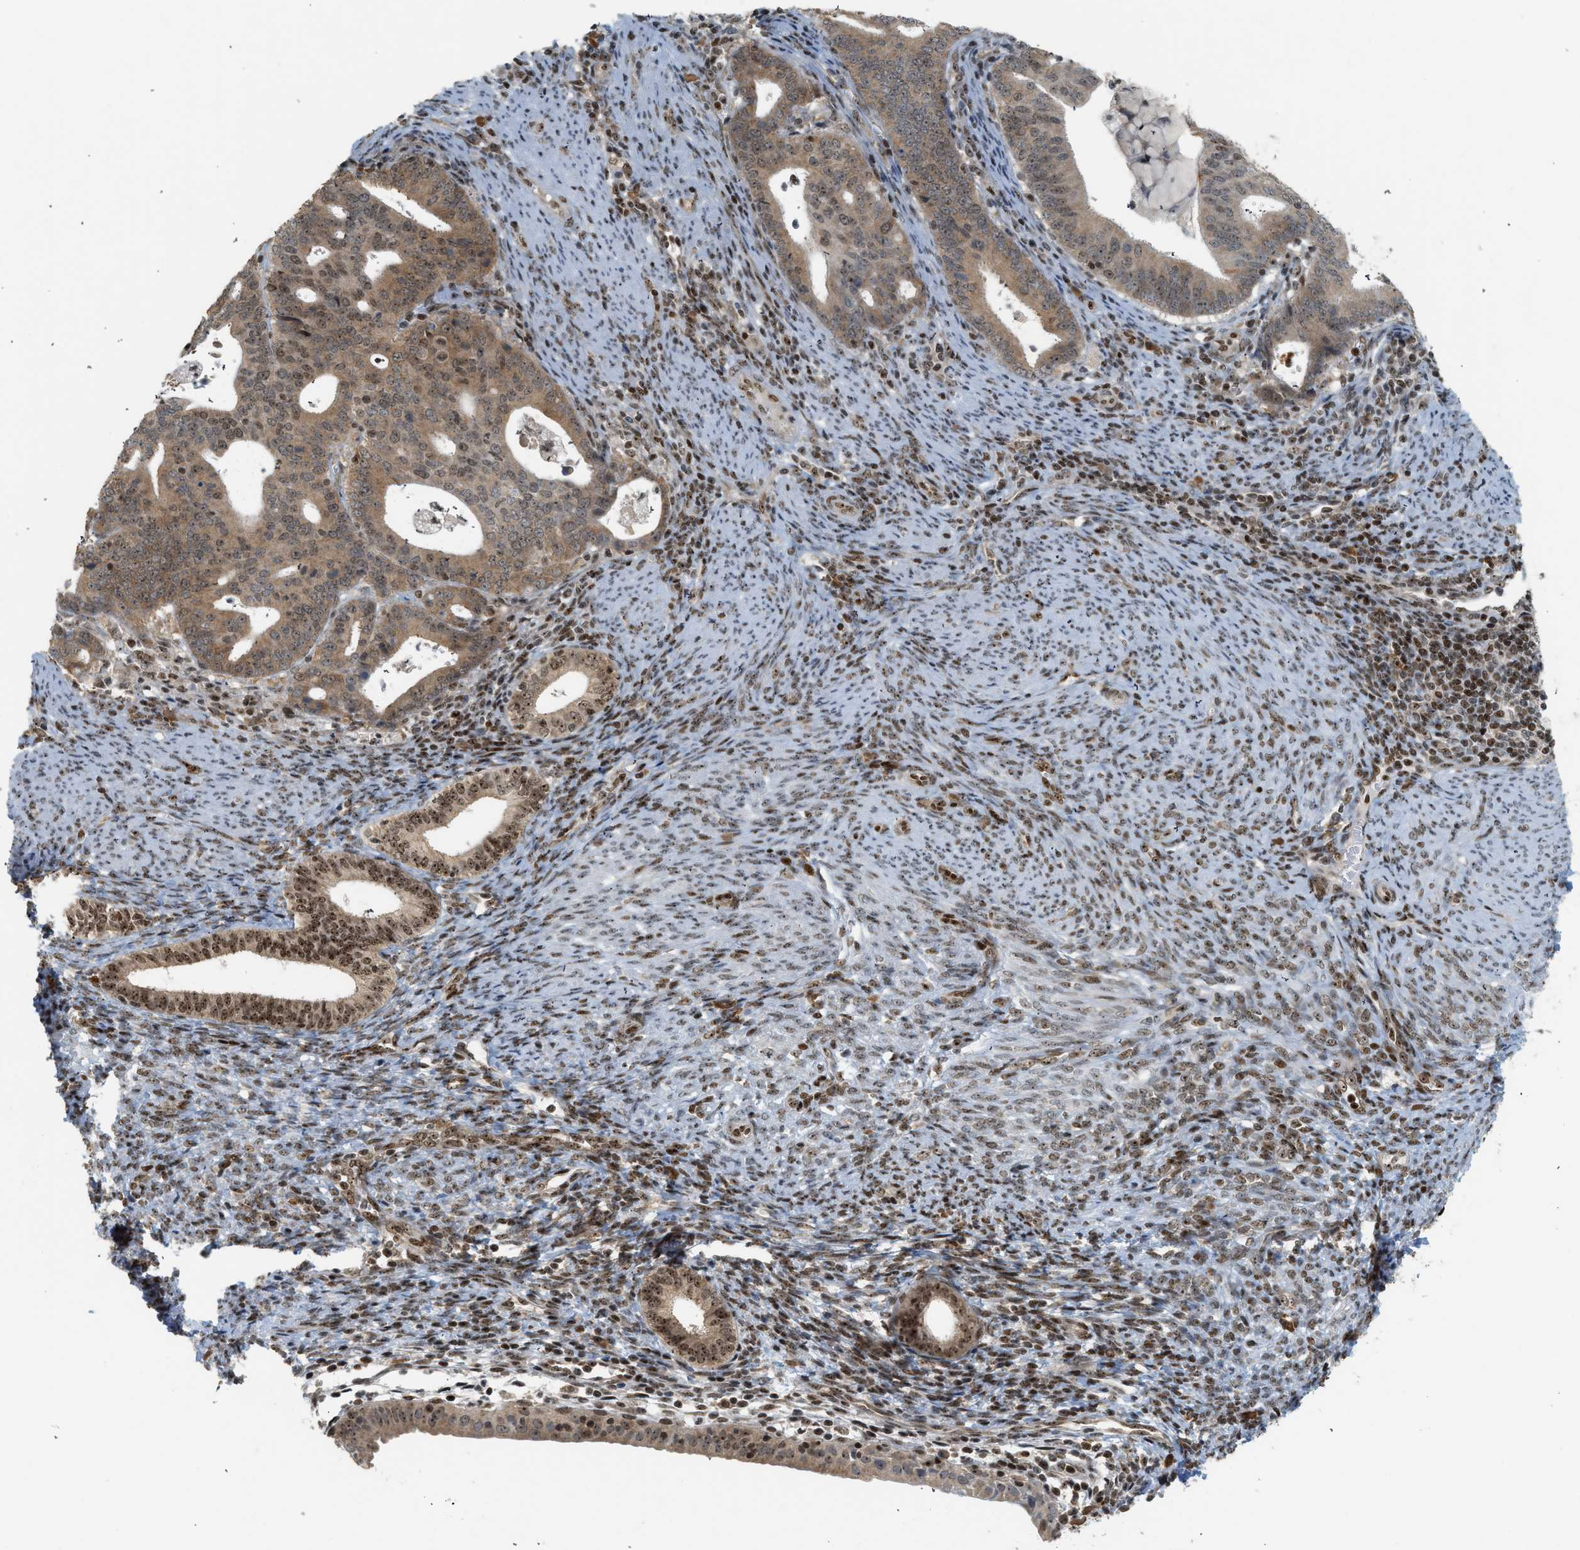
{"staining": {"intensity": "moderate", "quantity": ">75%", "location": "cytoplasmic/membranous,nuclear"}, "tissue": "endometrial cancer", "cell_type": "Tumor cells", "image_type": "cancer", "snomed": [{"axis": "morphology", "description": "Adenocarcinoma, NOS"}, {"axis": "topography", "description": "Uterus"}], "caption": "Tumor cells reveal moderate cytoplasmic/membranous and nuclear expression in approximately >75% of cells in adenocarcinoma (endometrial).", "gene": "ZNF22", "patient": {"sex": "female", "age": 83}}